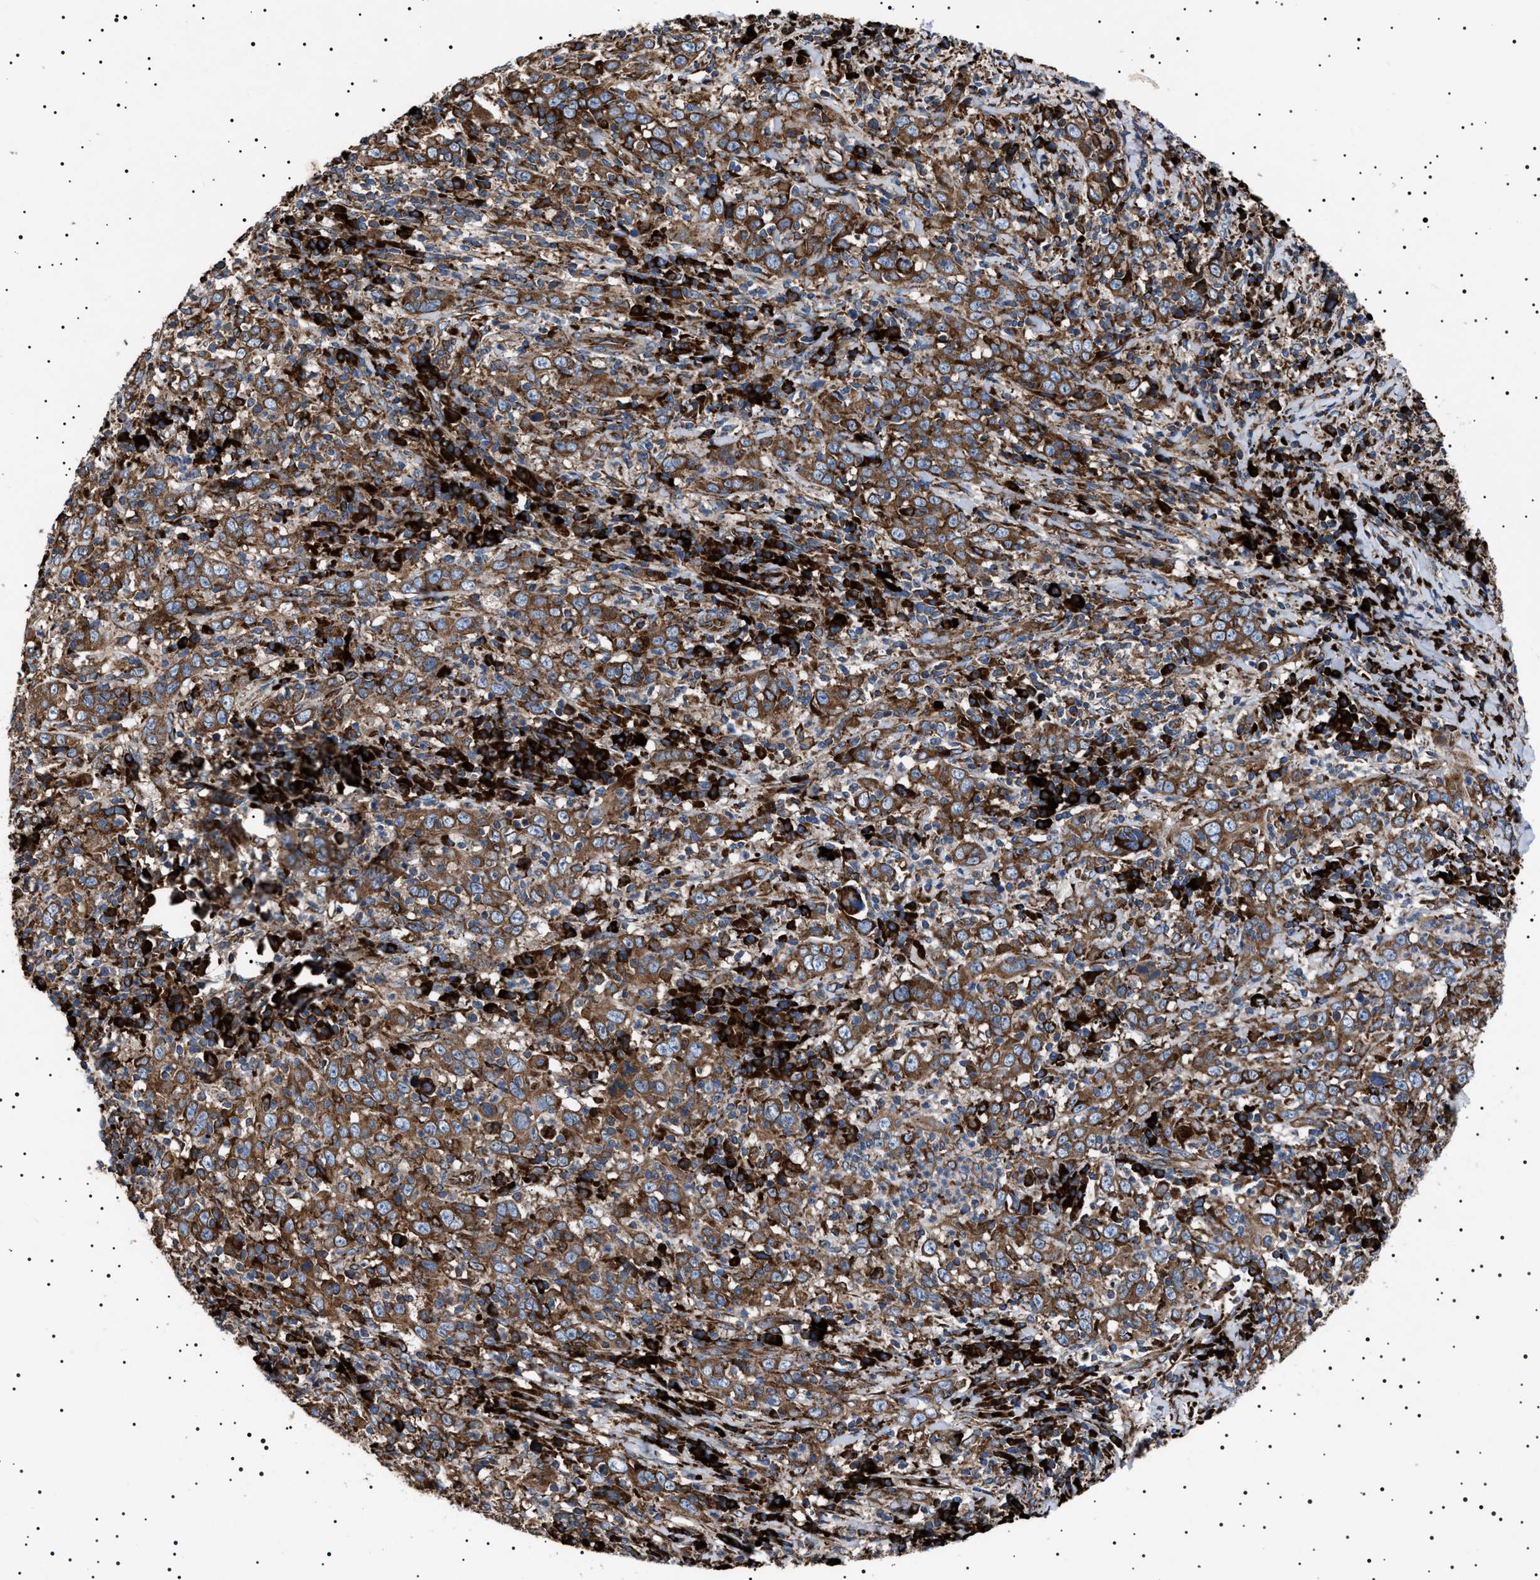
{"staining": {"intensity": "moderate", "quantity": ">75%", "location": "cytoplasmic/membranous"}, "tissue": "cervical cancer", "cell_type": "Tumor cells", "image_type": "cancer", "snomed": [{"axis": "morphology", "description": "Squamous cell carcinoma, NOS"}, {"axis": "topography", "description": "Cervix"}], "caption": "Squamous cell carcinoma (cervical) tissue demonstrates moderate cytoplasmic/membranous staining in about >75% of tumor cells, visualized by immunohistochemistry.", "gene": "TOP1MT", "patient": {"sex": "female", "age": 46}}